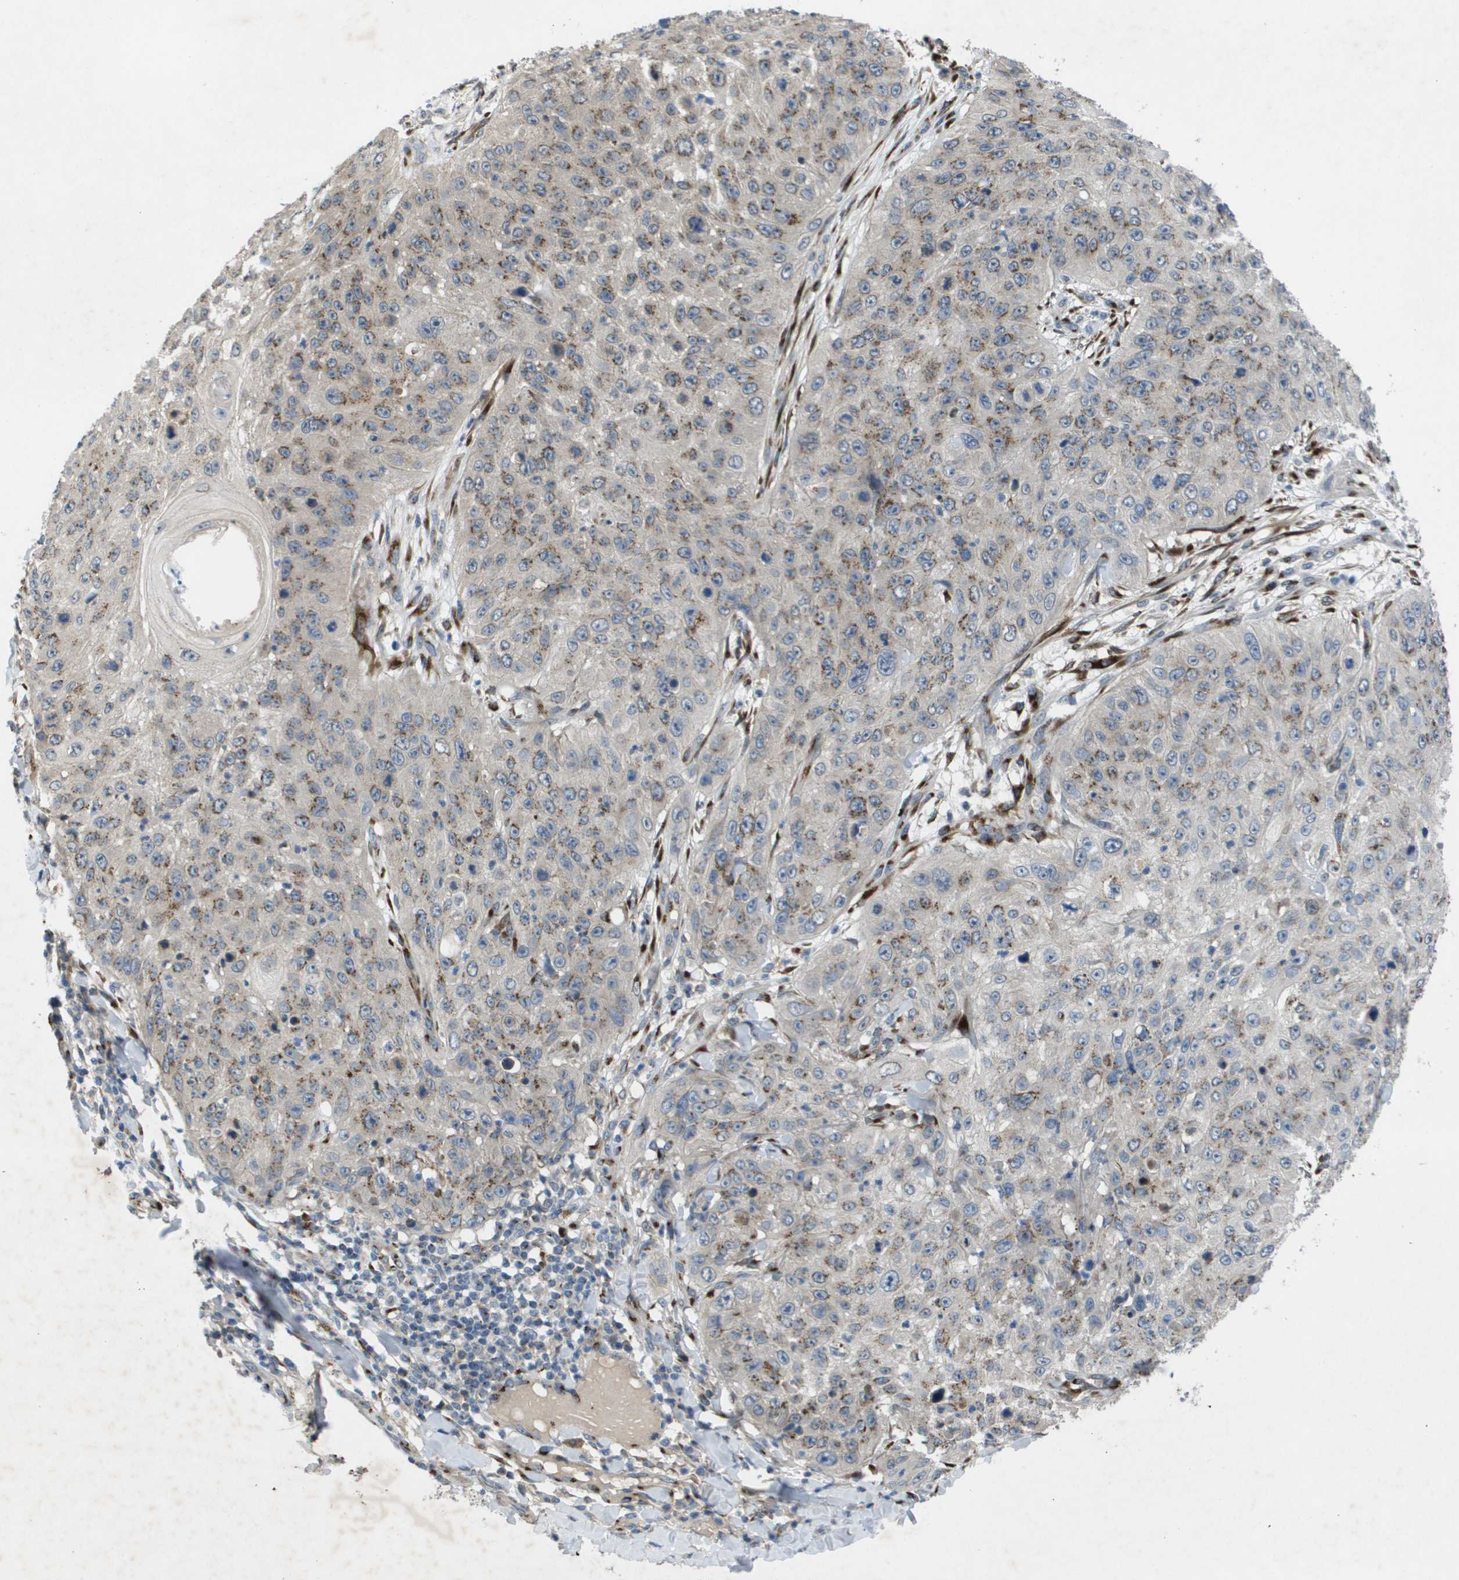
{"staining": {"intensity": "moderate", "quantity": "25%-75%", "location": "cytoplasmic/membranous"}, "tissue": "skin cancer", "cell_type": "Tumor cells", "image_type": "cancer", "snomed": [{"axis": "morphology", "description": "Squamous cell carcinoma, NOS"}, {"axis": "topography", "description": "Skin"}], "caption": "Protein analysis of skin cancer tissue displays moderate cytoplasmic/membranous positivity in about 25%-75% of tumor cells.", "gene": "QSOX2", "patient": {"sex": "female", "age": 80}}